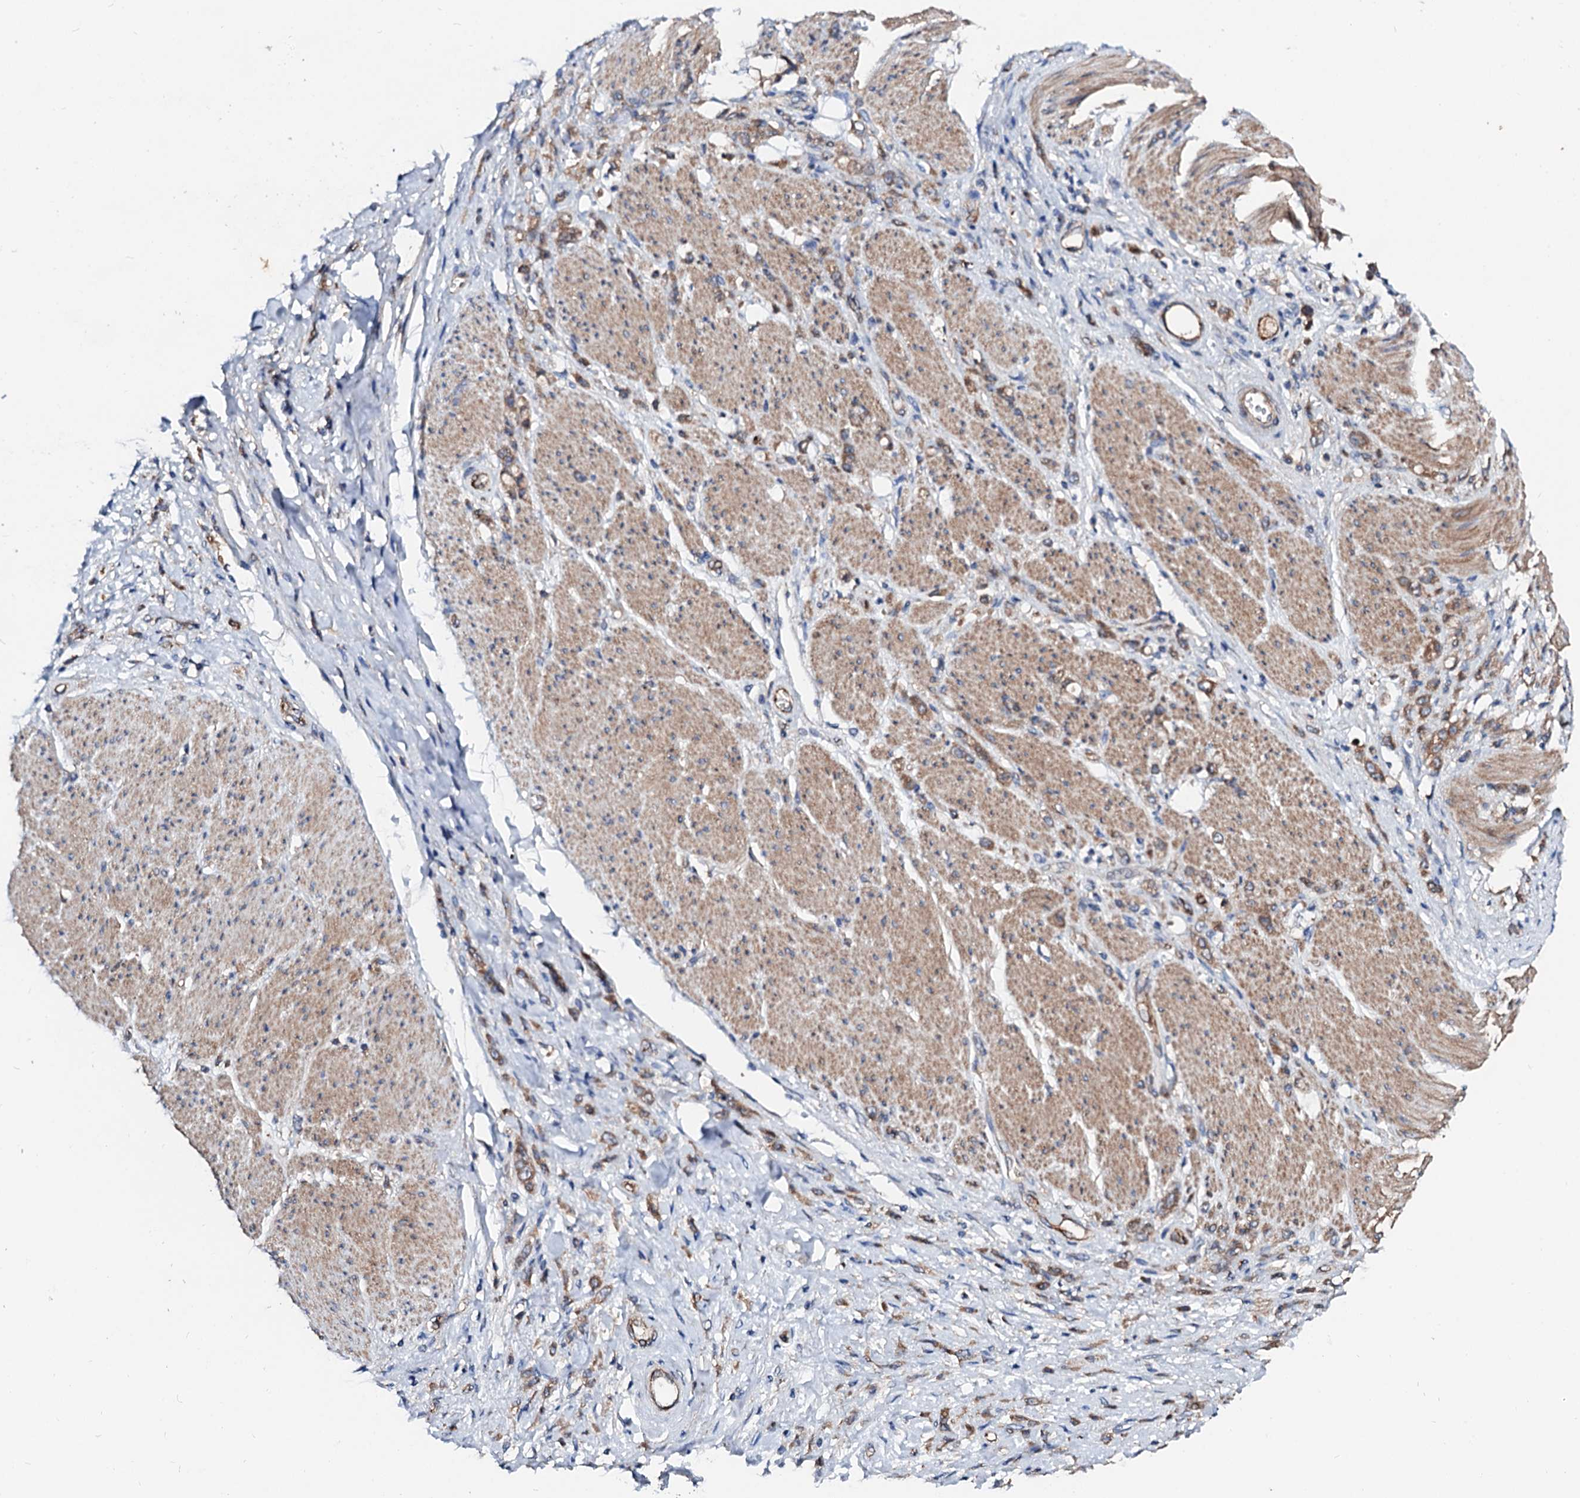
{"staining": {"intensity": "moderate", "quantity": ">75%", "location": "cytoplasmic/membranous"}, "tissue": "stomach cancer", "cell_type": "Tumor cells", "image_type": "cancer", "snomed": [{"axis": "morphology", "description": "Adenocarcinoma, NOS"}, {"axis": "topography", "description": "Stomach"}], "caption": "Adenocarcinoma (stomach) tissue shows moderate cytoplasmic/membranous expression in approximately >75% of tumor cells, visualized by immunohistochemistry.", "gene": "FIBIN", "patient": {"sex": "female", "age": 60}}